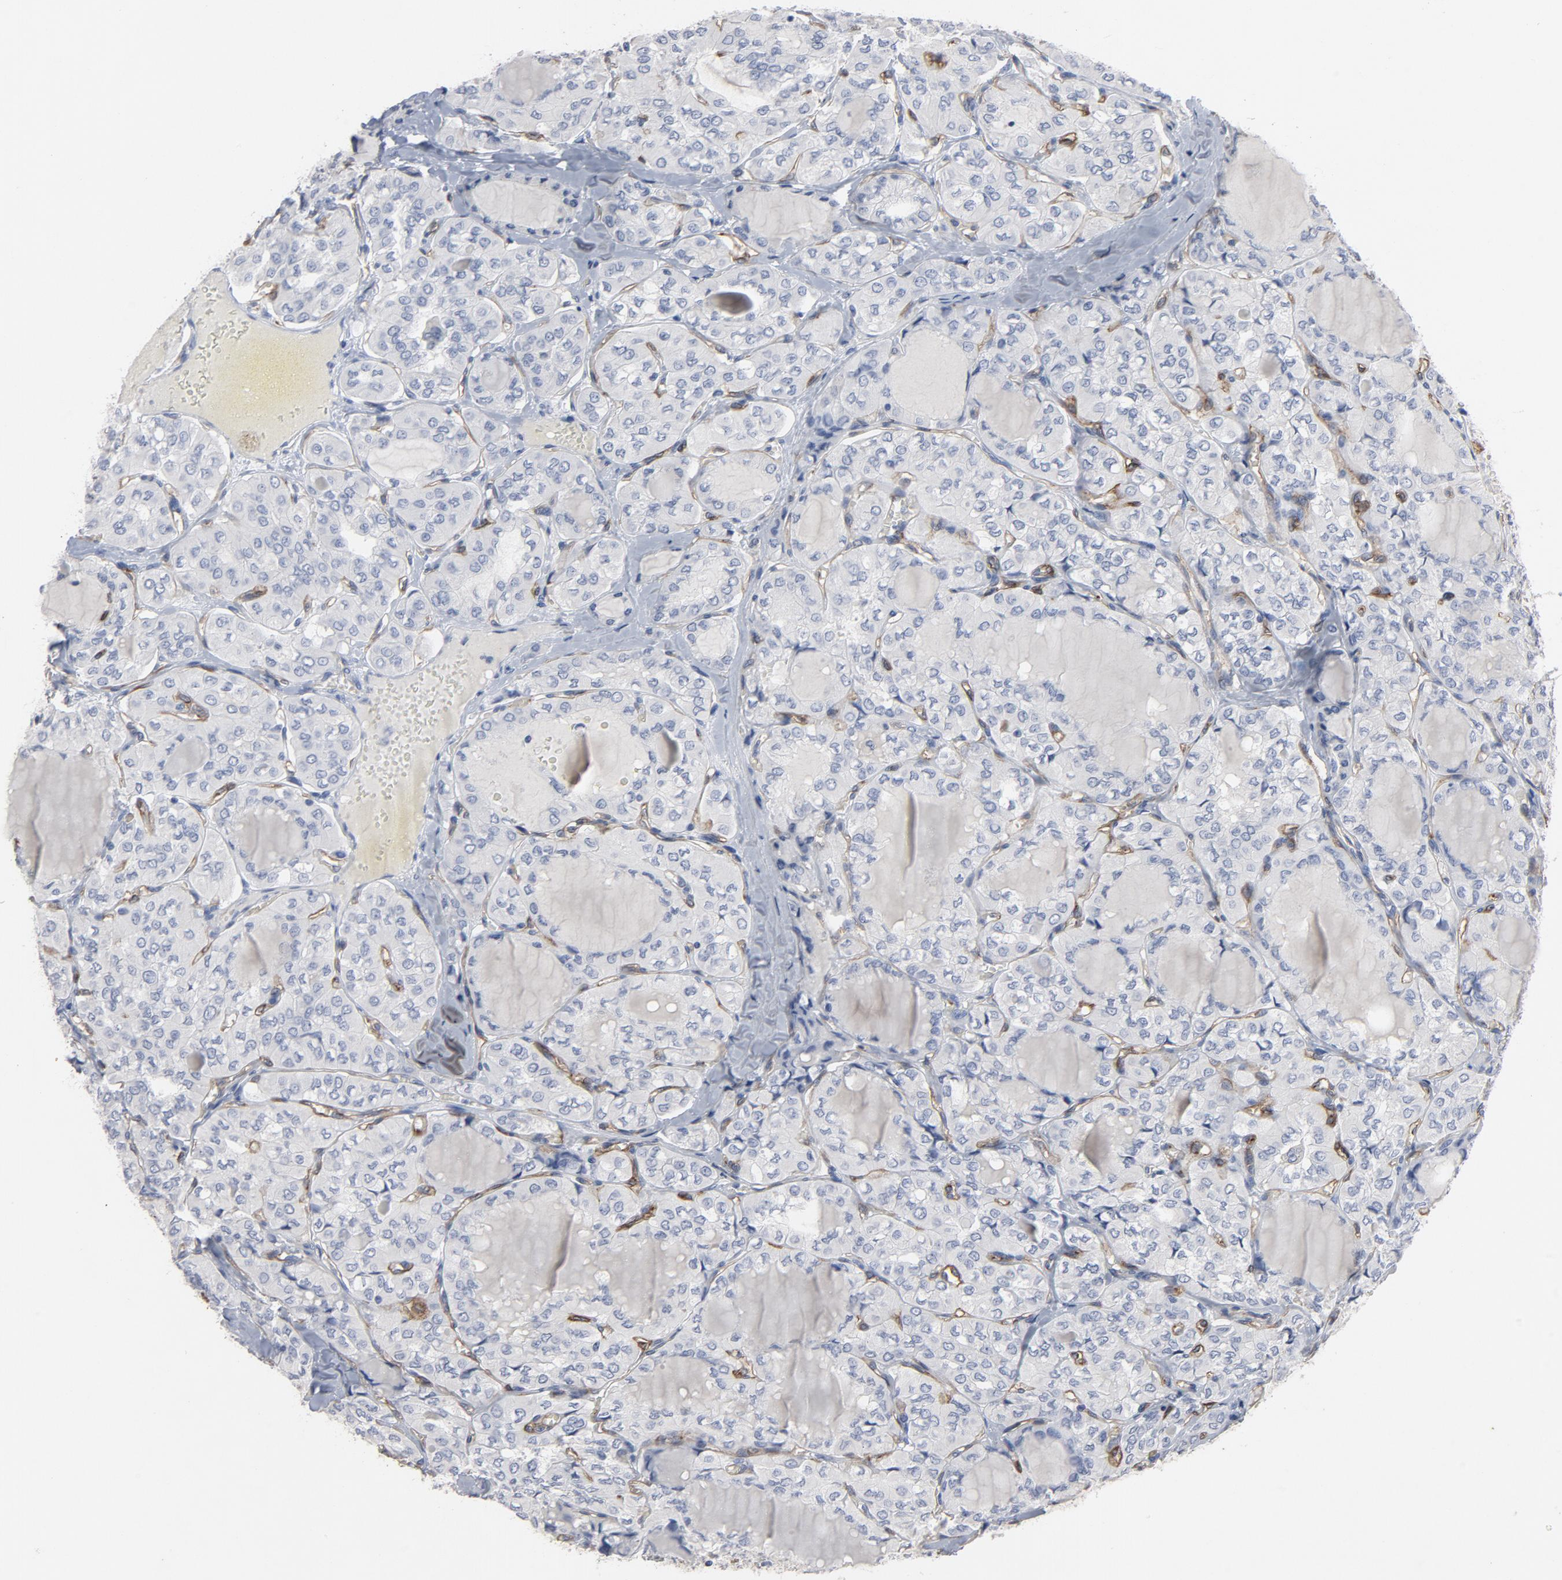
{"staining": {"intensity": "negative", "quantity": "none", "location": "none"}, "tissue": "thyroid cancer", "cell_type": "Tumor cells", "image_type": "cancer", "snomed": [{"axis": "morphology", "description": "Papillary adenocarcinoma, NOS"}, {"axis": "topography", "description": "Thyroid gland"}], "caption": "High power microscopy micrograph of an immunohistochemistry (IHC) micrograph of thyroid cancer, revealing no significant expression in tumor cells.", "gene": "KDR", "patient": {"sex": "male", "age": 20}}